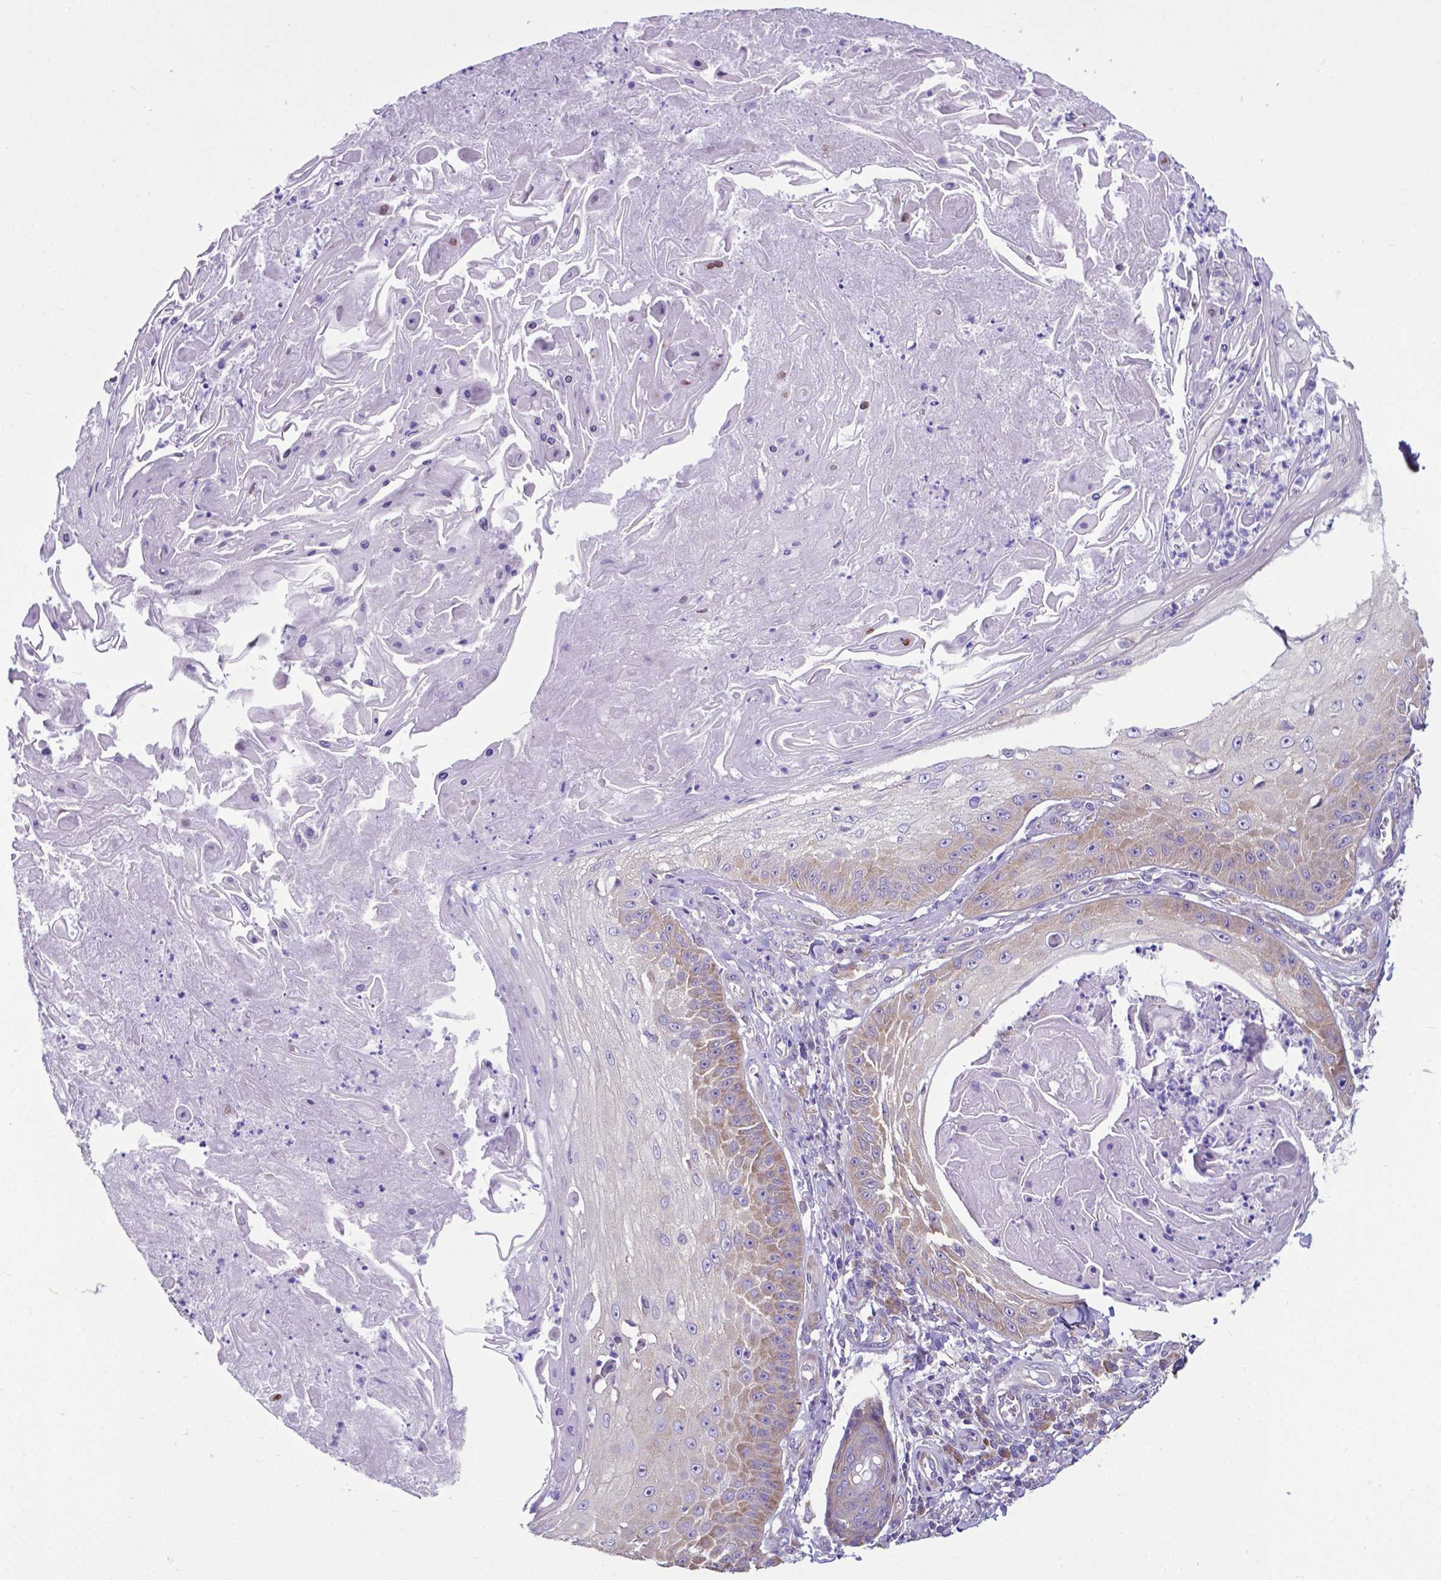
{"staining": {"intensity": "weak", "quantity": ">75%", "location": "cytoplasmic/membranous"}, "tissue": "skin cancer", "cell_type": "Tumor cells", "image_type": "cancer", "snomed": [{"axis": "morphology", "description": "Squamous cell carcinoma, NOS"}, {"axis": "topography", "description": "Skin"}], "caption": "The immunohistochemical stain highlights weak cytoplasmic/membranous positivity in tumor cells of skin cancer tissue.", "gene": "RPL6", "patient": {"sex": "male", "age": 70}}